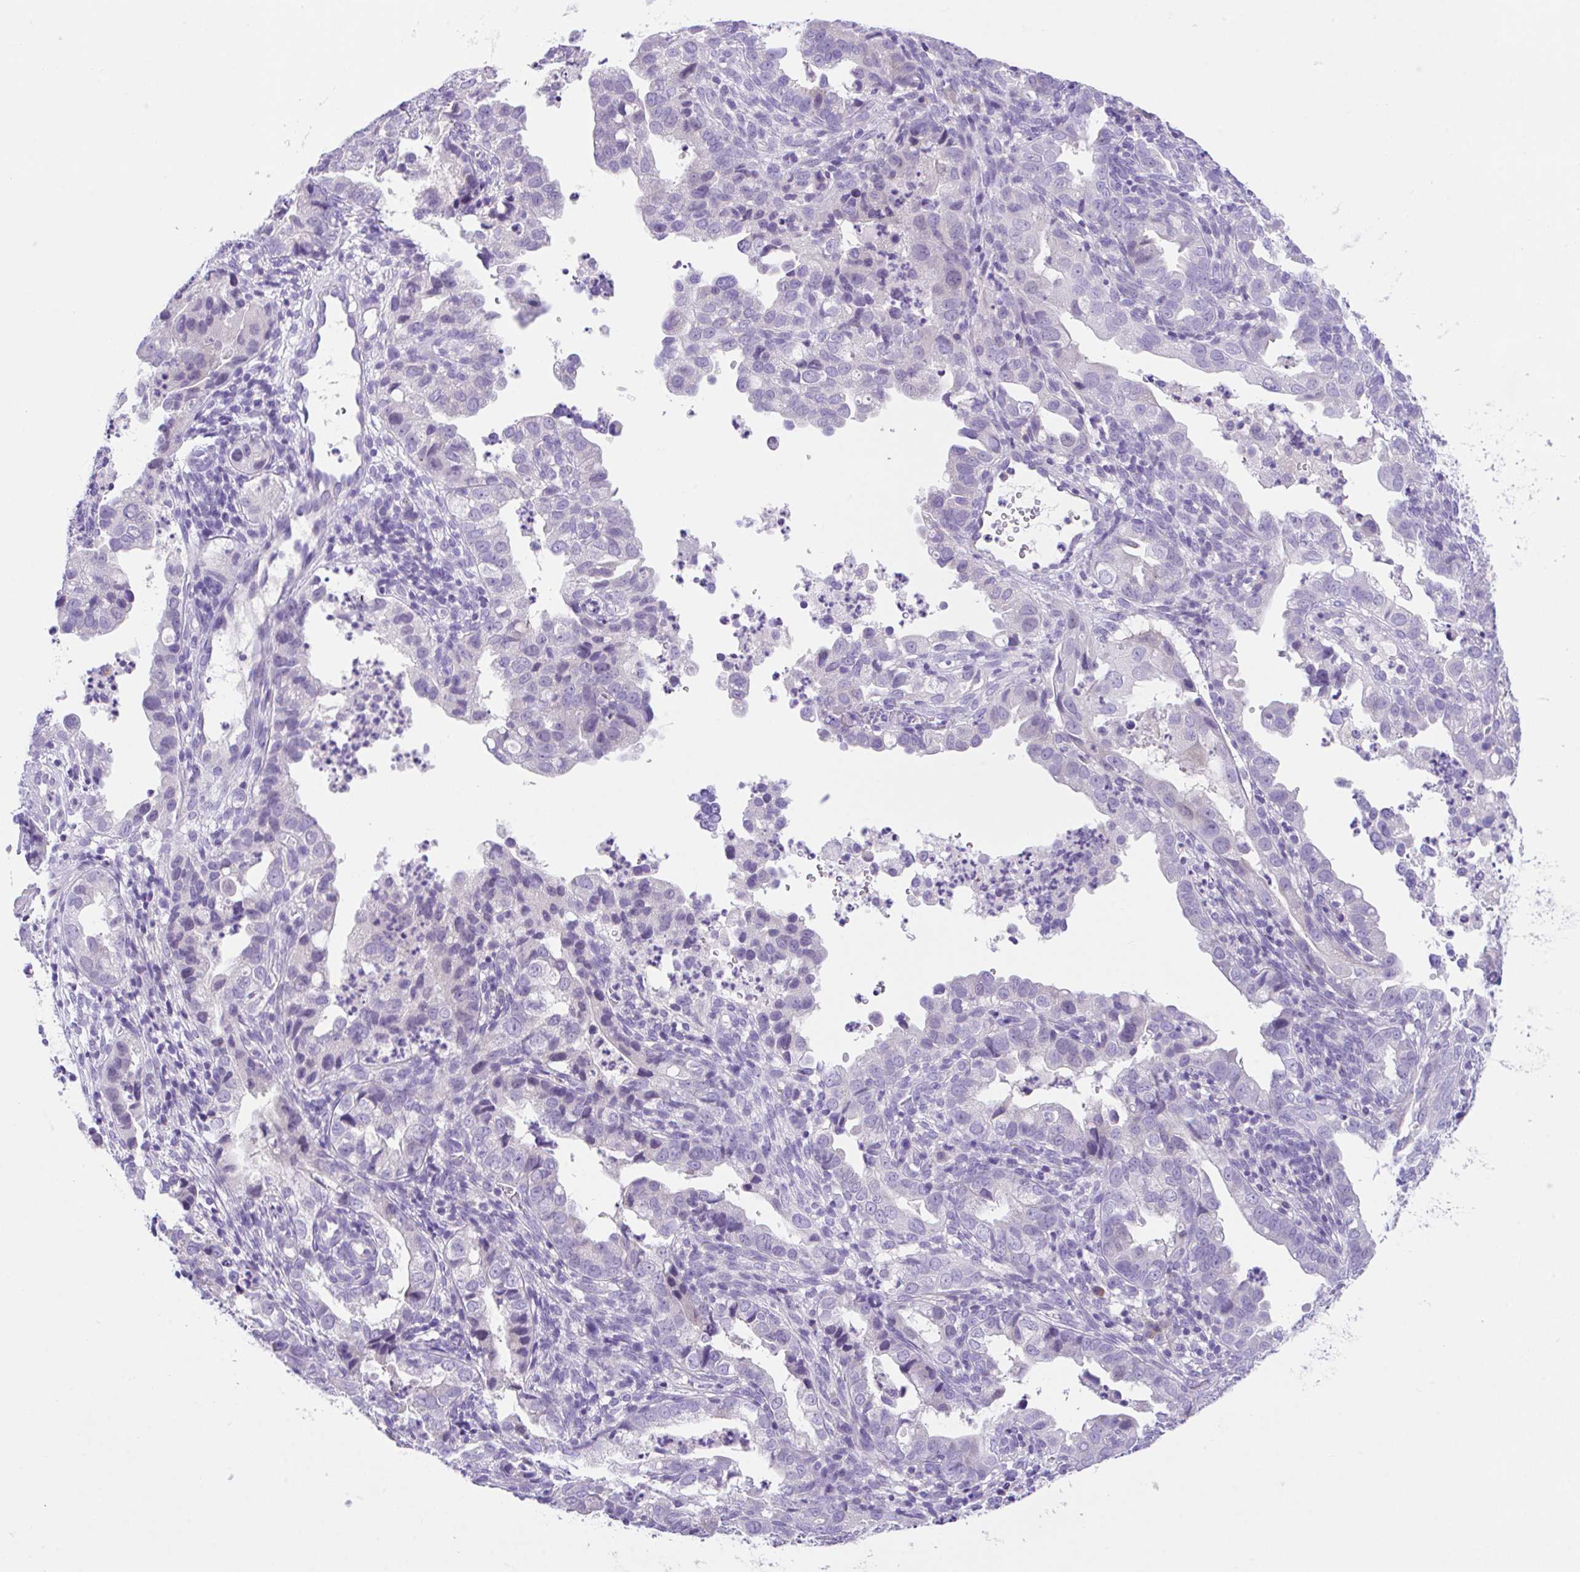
{"staining": {"intensity": "negative", "quantity": "none", "location": "none"}, "tissue": "endometrial cancer", "cell_type": "Tumor cells", "image_type": "cancer", "snomed": [{"axis": "morphology", "description": "Adenocarcinoma, NOS"}, {"axis": "topography", "description": "Endometrium"}], "caption": "IHC of endometrial adenocarcinoma displays no staining in tumor cells.", "gene": "HACD4", "patient": {"sex": "female", "age": 57}}